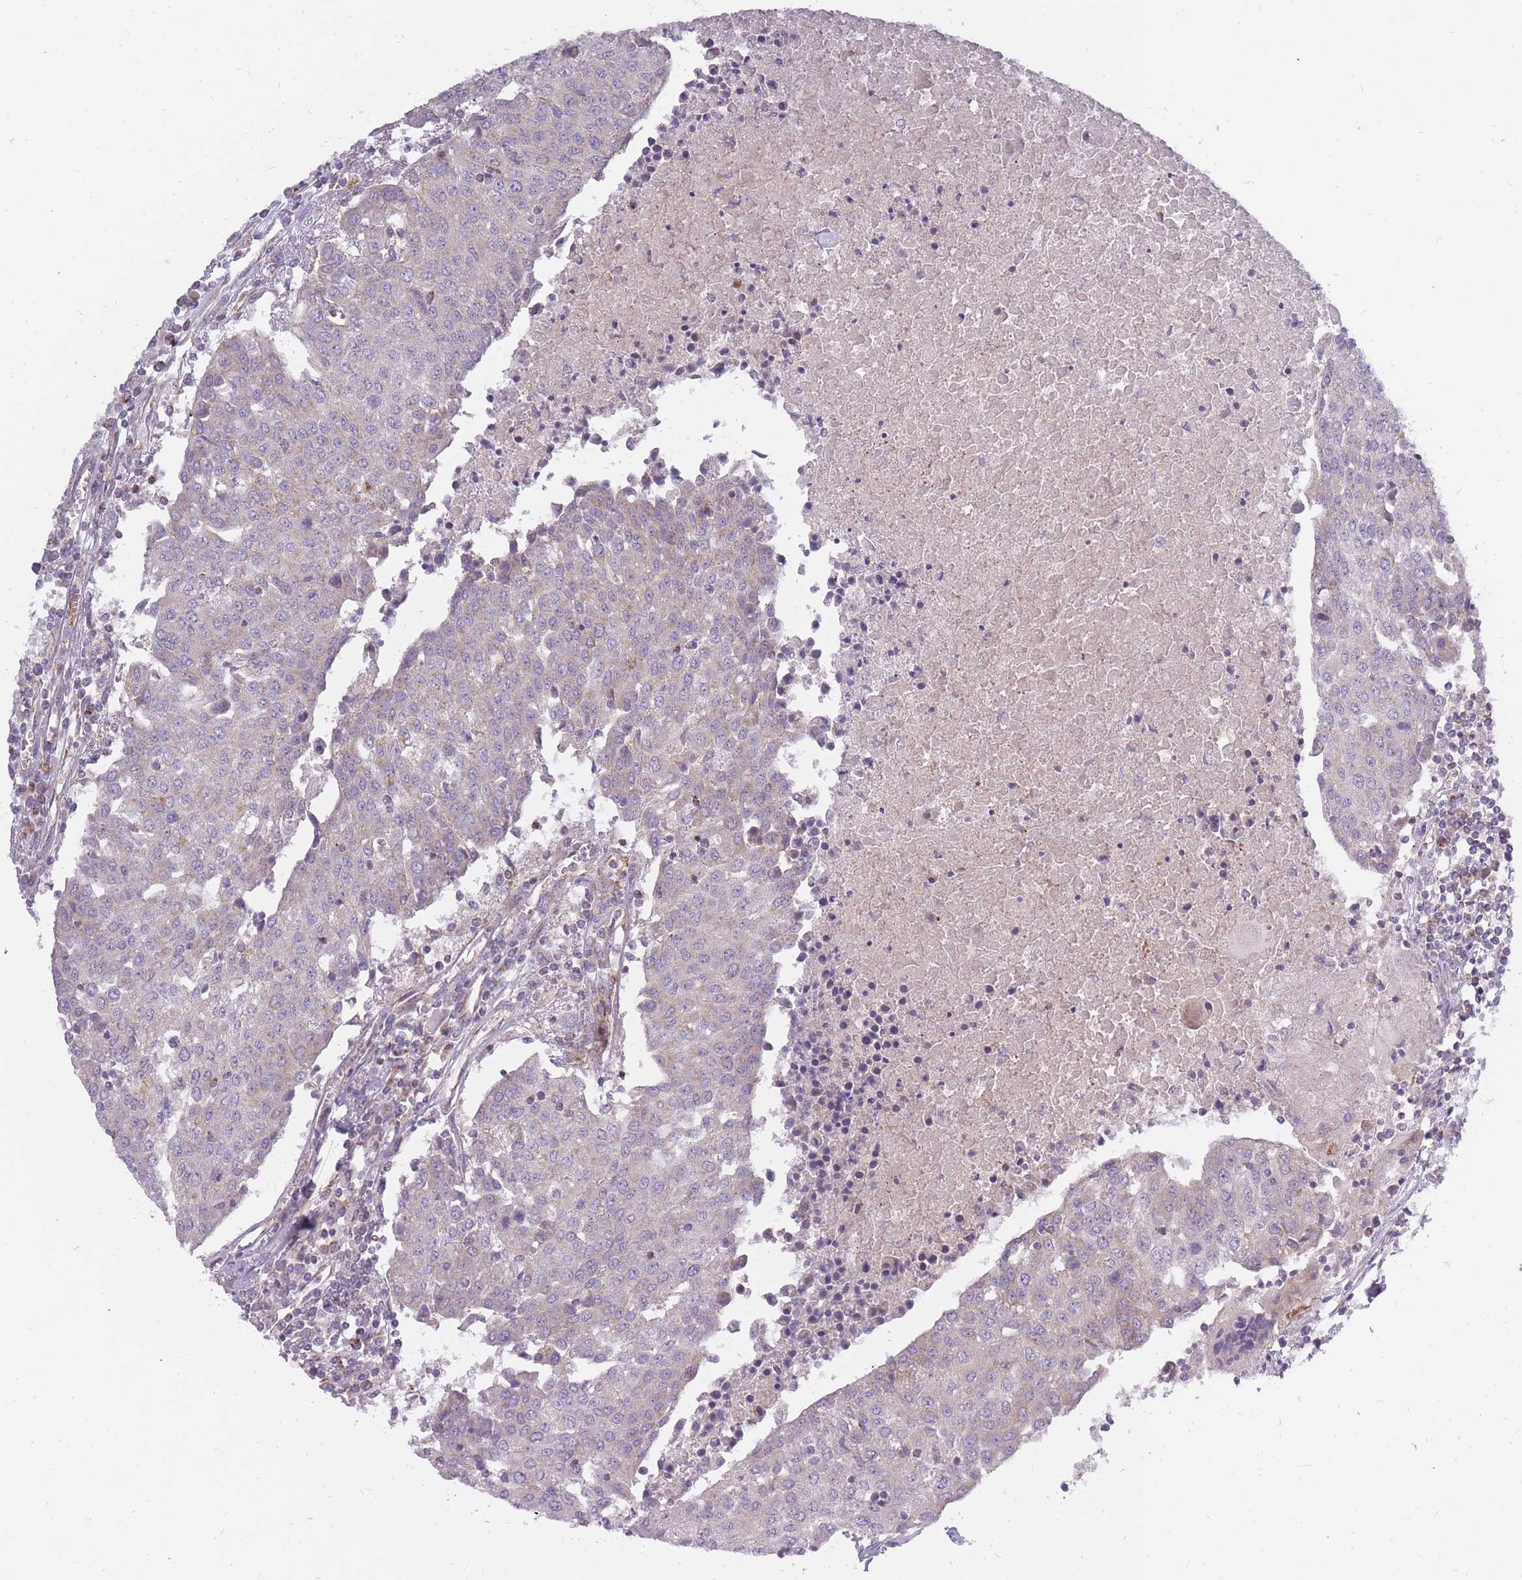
{"staining": {"intensity": "weak", "quantity": "<25%", "location": "cytoplasmic/membranous"}, "tissue": "urothelial cancer", "cell_type": "Tumor cells", "image_type": "cancer", "snomed": [{"axis": "morphology", "description": "Urothelial carcinoma, High grade"}, {"axis": "topography", "description": "Urinary bladder"}], "caption": "This histopathology image is of urothelial cancer stained with IHC to label a protein in brown with the nuclei are counter-stained blue. There is no positivity in tumor cells. Brightfield microscopy of immunohistochemistry (IHC) stained with DAB (brown) and hematoxylin (blue), captured at high magnification.", "gene": "ALKBH4", "patient": {"sex": "female", "age": 85}}